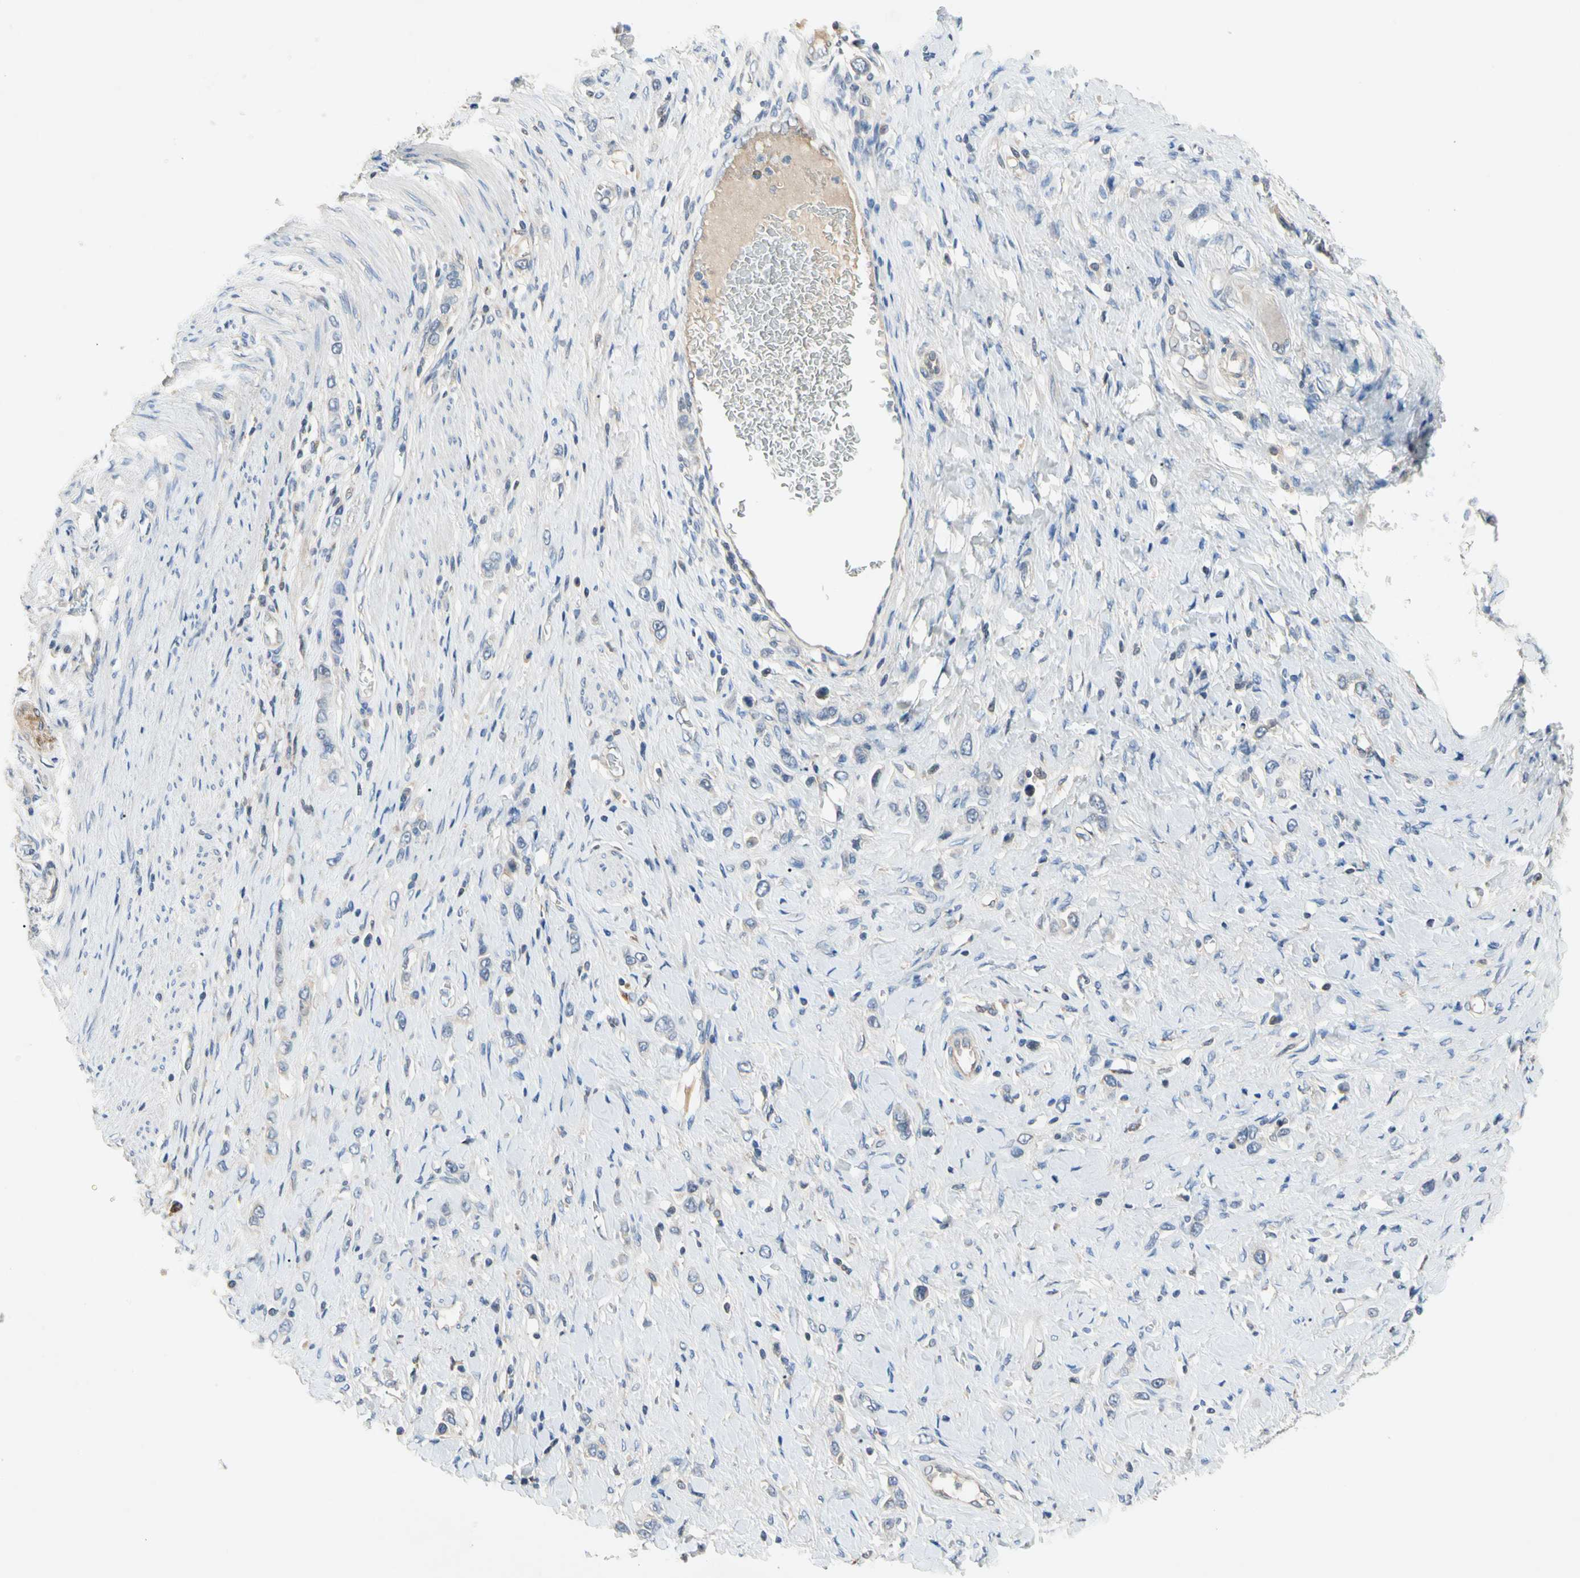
{"staining": {"intensity": "negative", "quantity": "none", "location": "none"}, "tissue": "stomach cancer", "cell_type": "Tumor cells", "image_type": "cancer", "snomed": [{"axis": "morphology", "description": "Normal tissue, NOS"}, {"axis": "morphology", "description": "Adenocarcinoma, NOS"}, {"axis": "topography", "description": "Stomach, upper"}, {"axis": "topography", "description": "Stomach"}], "caption": "The histopathology image displays no significant staining in tumor cells of adenocarcinoma (stomach). (Brightfield microscopy of DAB IHC at high magnification).", "gene": "GAS6", "patient": {"sex": "female", "age": 65}}